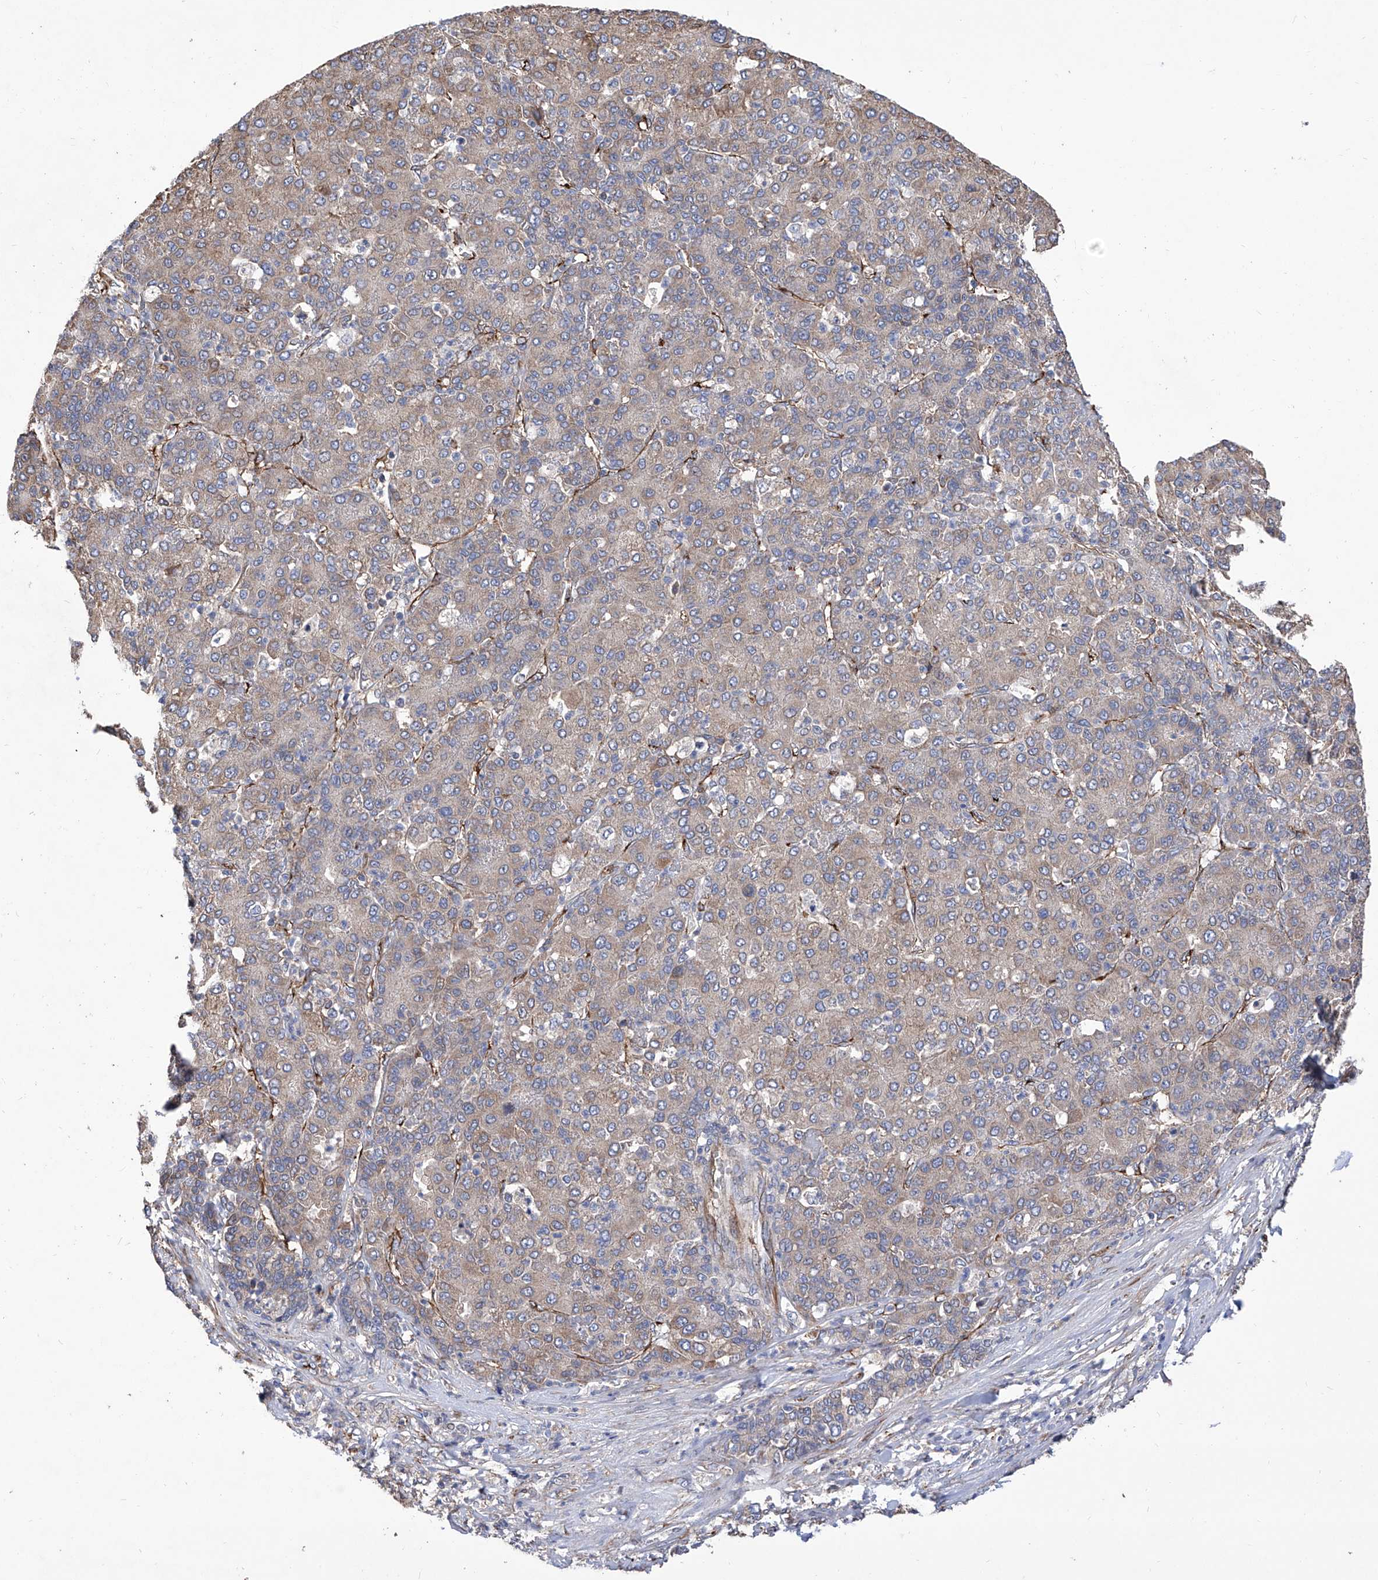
{"staining": {"intensity": "weak", "quantity": ">75%", "location": "cytoplasmic/membranous"}, "tissue": "liver cancer", "cell_type": "Tumor cells", "image_type": "cancer", "snomed": [{"axis": "morphology", "description": "Carcinoma, Hepatocellular, NOS"}, {"axis": "topography", "description": "Liver"}], "caption": "Liver cancer stained for a protein (brown) demonstrates weak cytoplasmic/membranous positive staining in approximately >75% of tumor cells.", "gene": "INPP5B", "patient": {"sex": "male", "age": 65}}